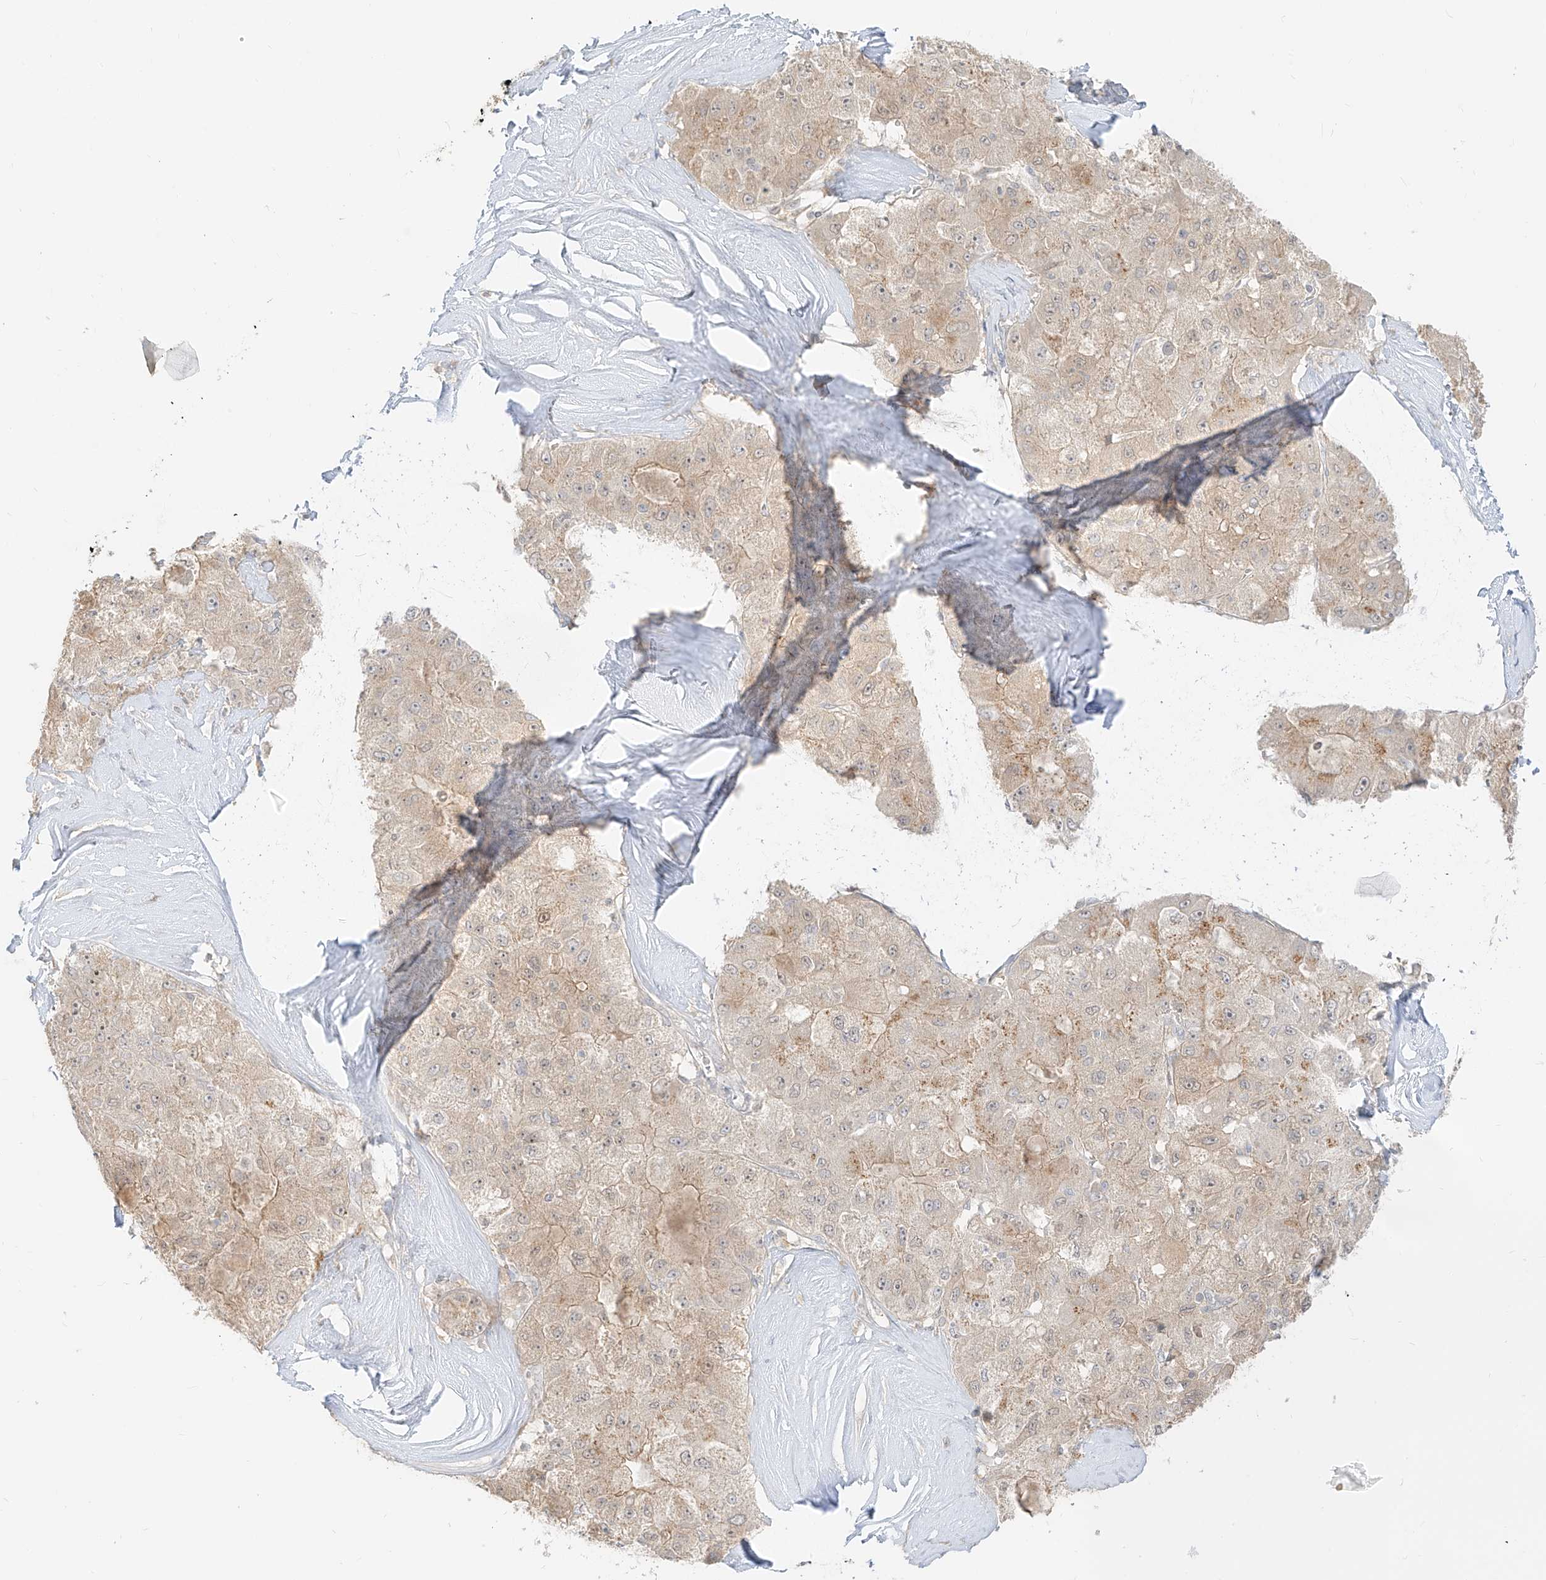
{"staining": {"intensity": "weak", "quantity": "25%-75%", "location": "cytoplasmic/membranous"}, "tissue": "liver cancer", "cell_type": "Tumor cells", "image_type": "cancer", "snomed": [{"axis": "morphology", "description": "Carcinoma, Hepatocellular, NOS"}, {"axis": "topography", "description": "Liver"}], "caption": "Liver cancer (hepatocellular carcinoma) stained with a protein marker shows weak staining in tumor cells.", "gene": "LIPT1", "patient": {"sex": "male", "age": 80}}